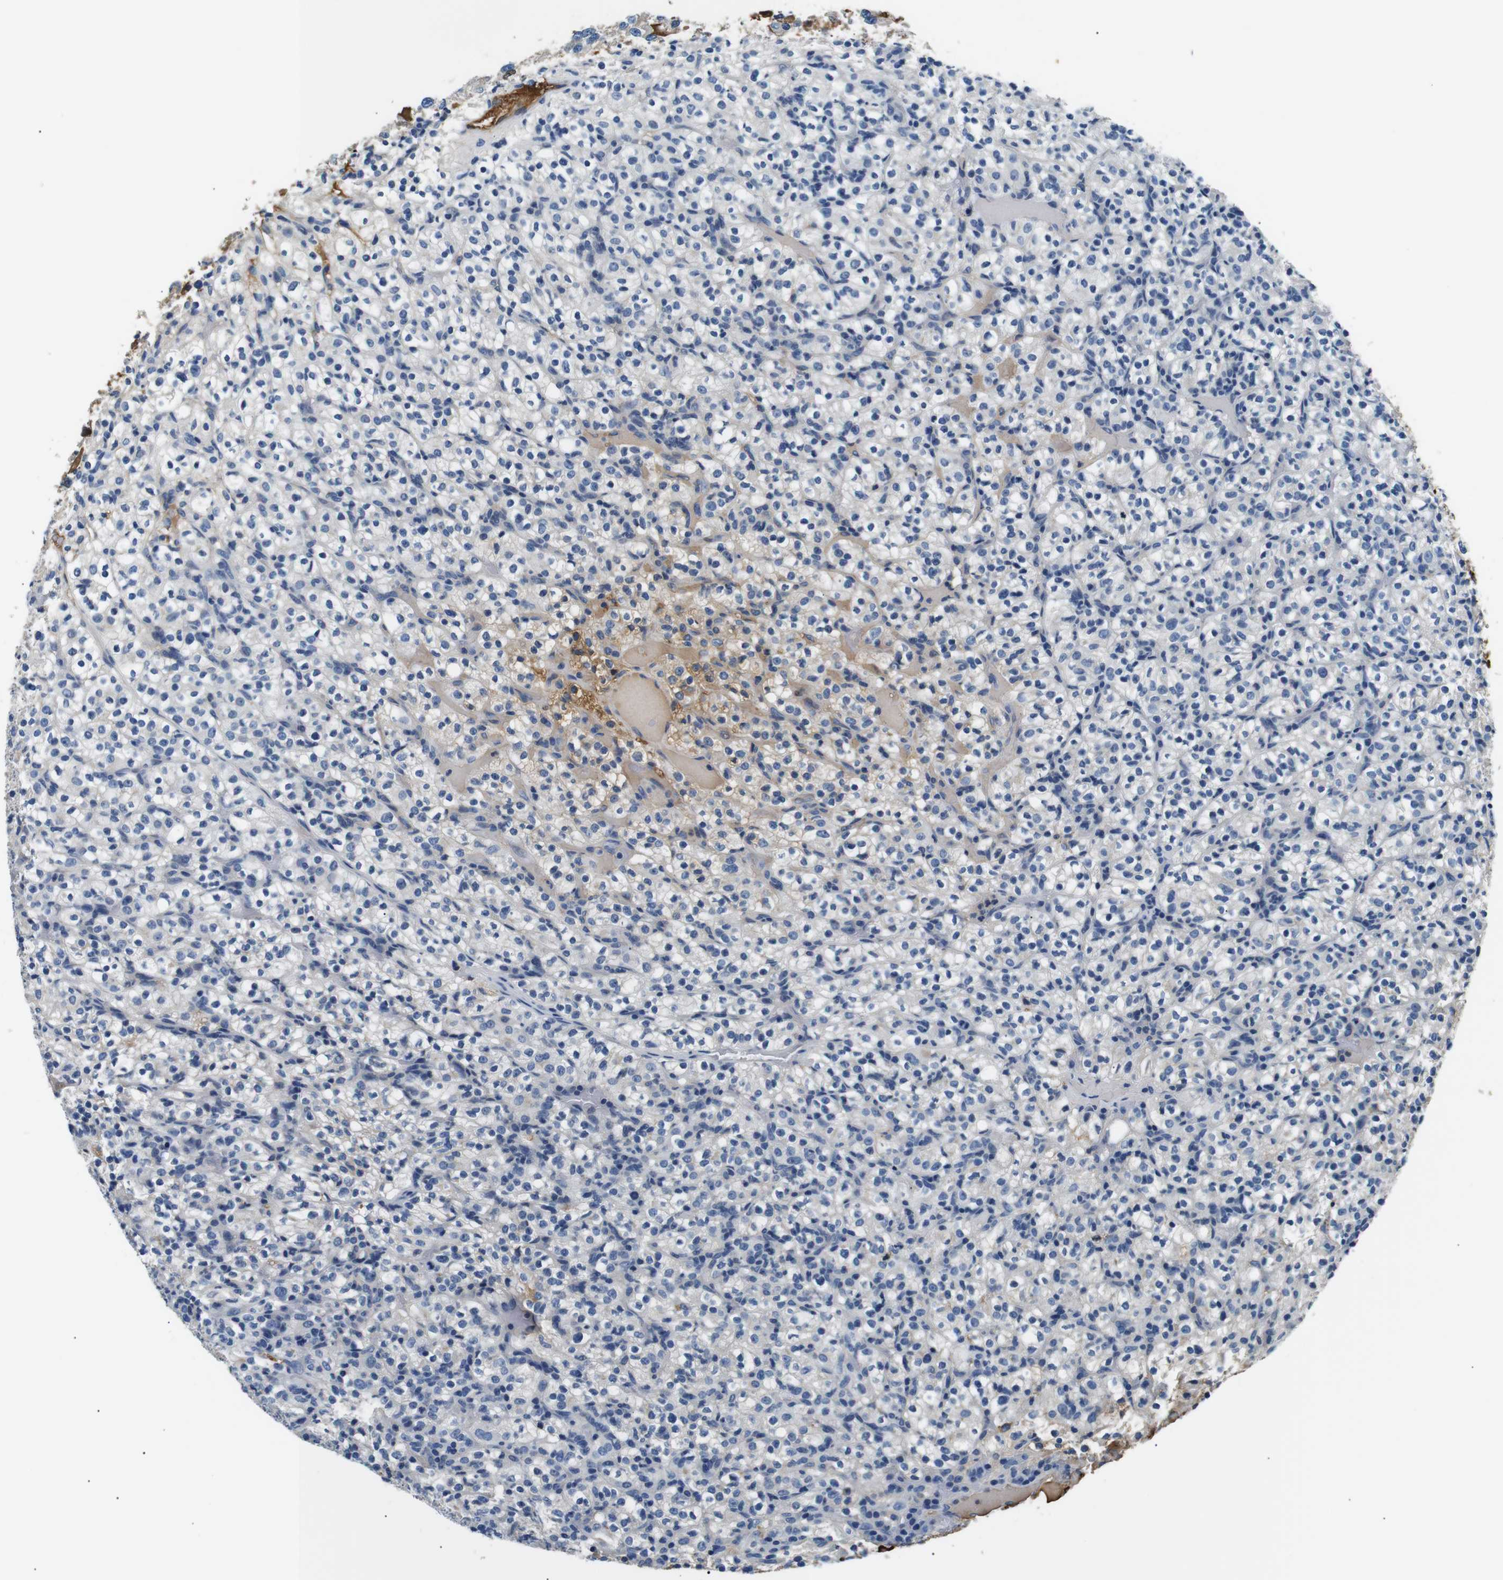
{"staining": {"intensity": "negative", "quantity": "none", "location": "none"}, "tissue": "renal cancer", "cell_type": "Tumor cells", "image_type": "cancer", "snomed": [{"axis": "morphology", "description": "Normal tissue, NOS"}, {"axis": "morphology", "description": "Adenocarcinoma, NOS"}, {"axis": "topography", "description": "Kidney"}], "caption": "There is no significant staining in tumor cells of renal cancer.", "gene": "LHCGR", "patient": {"sex": "female", "age": 72}}